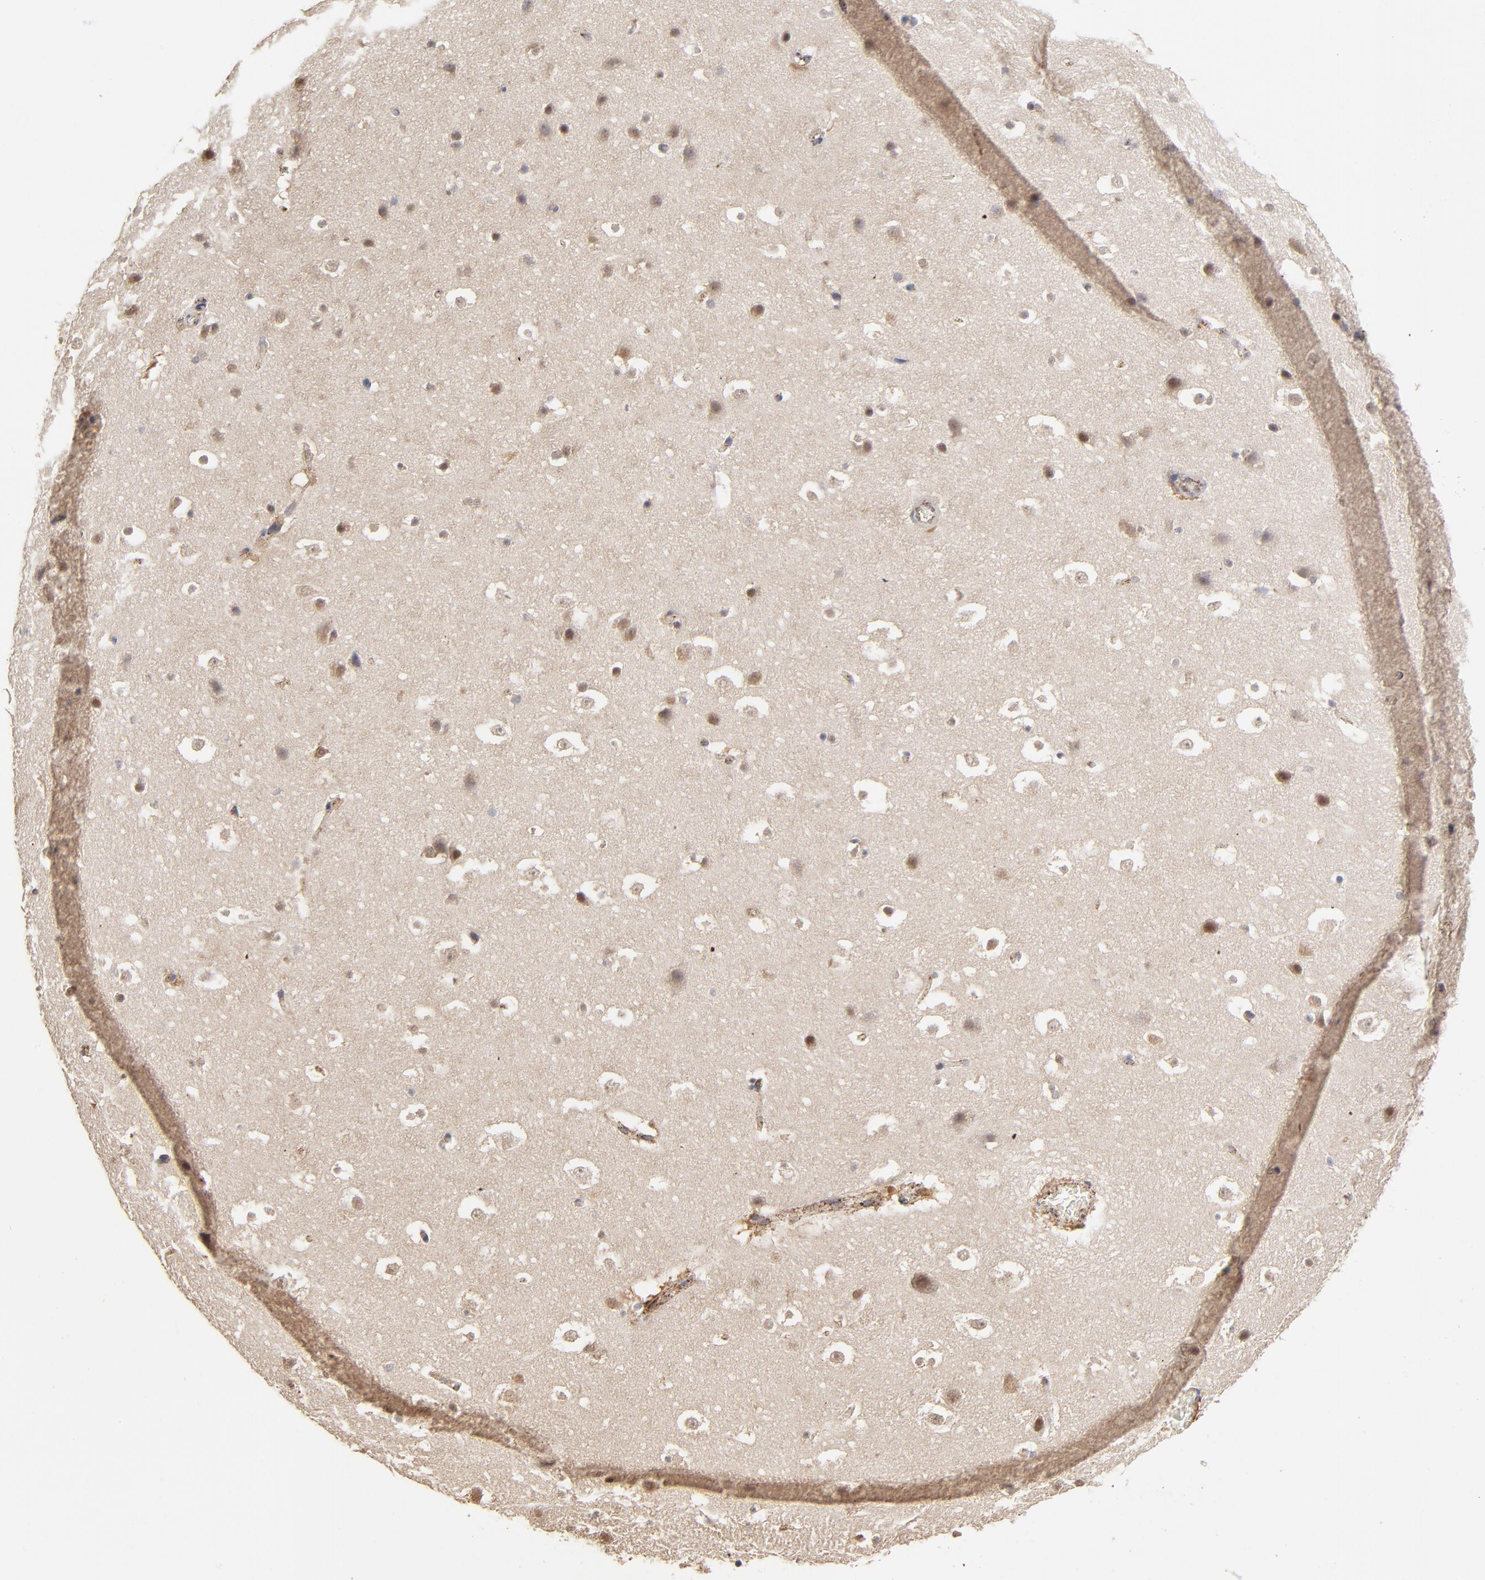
{"staining": {"intensity": "negative", "quantity": "none", "location": "none"}, "tissue": "hippocampus", "cell_type": "Glial cells", "image_type": "normal", "snomed": [{"axis": "morphology", "description": "Normal tissue, NOS"}, {"axis": "topography", "description": "Hippocampus"}], "caption": "IHC micrograph of unremarkable human hippocampus stained for a protein (brown), which reveals no staining in glial cells. (Brightfield microscopy of DAB (3,3'-diaminobenzidine) immunohistochemistry at high magnification).", "gene": "ASB8", "patient": {"sex": "male", "age": 45}}